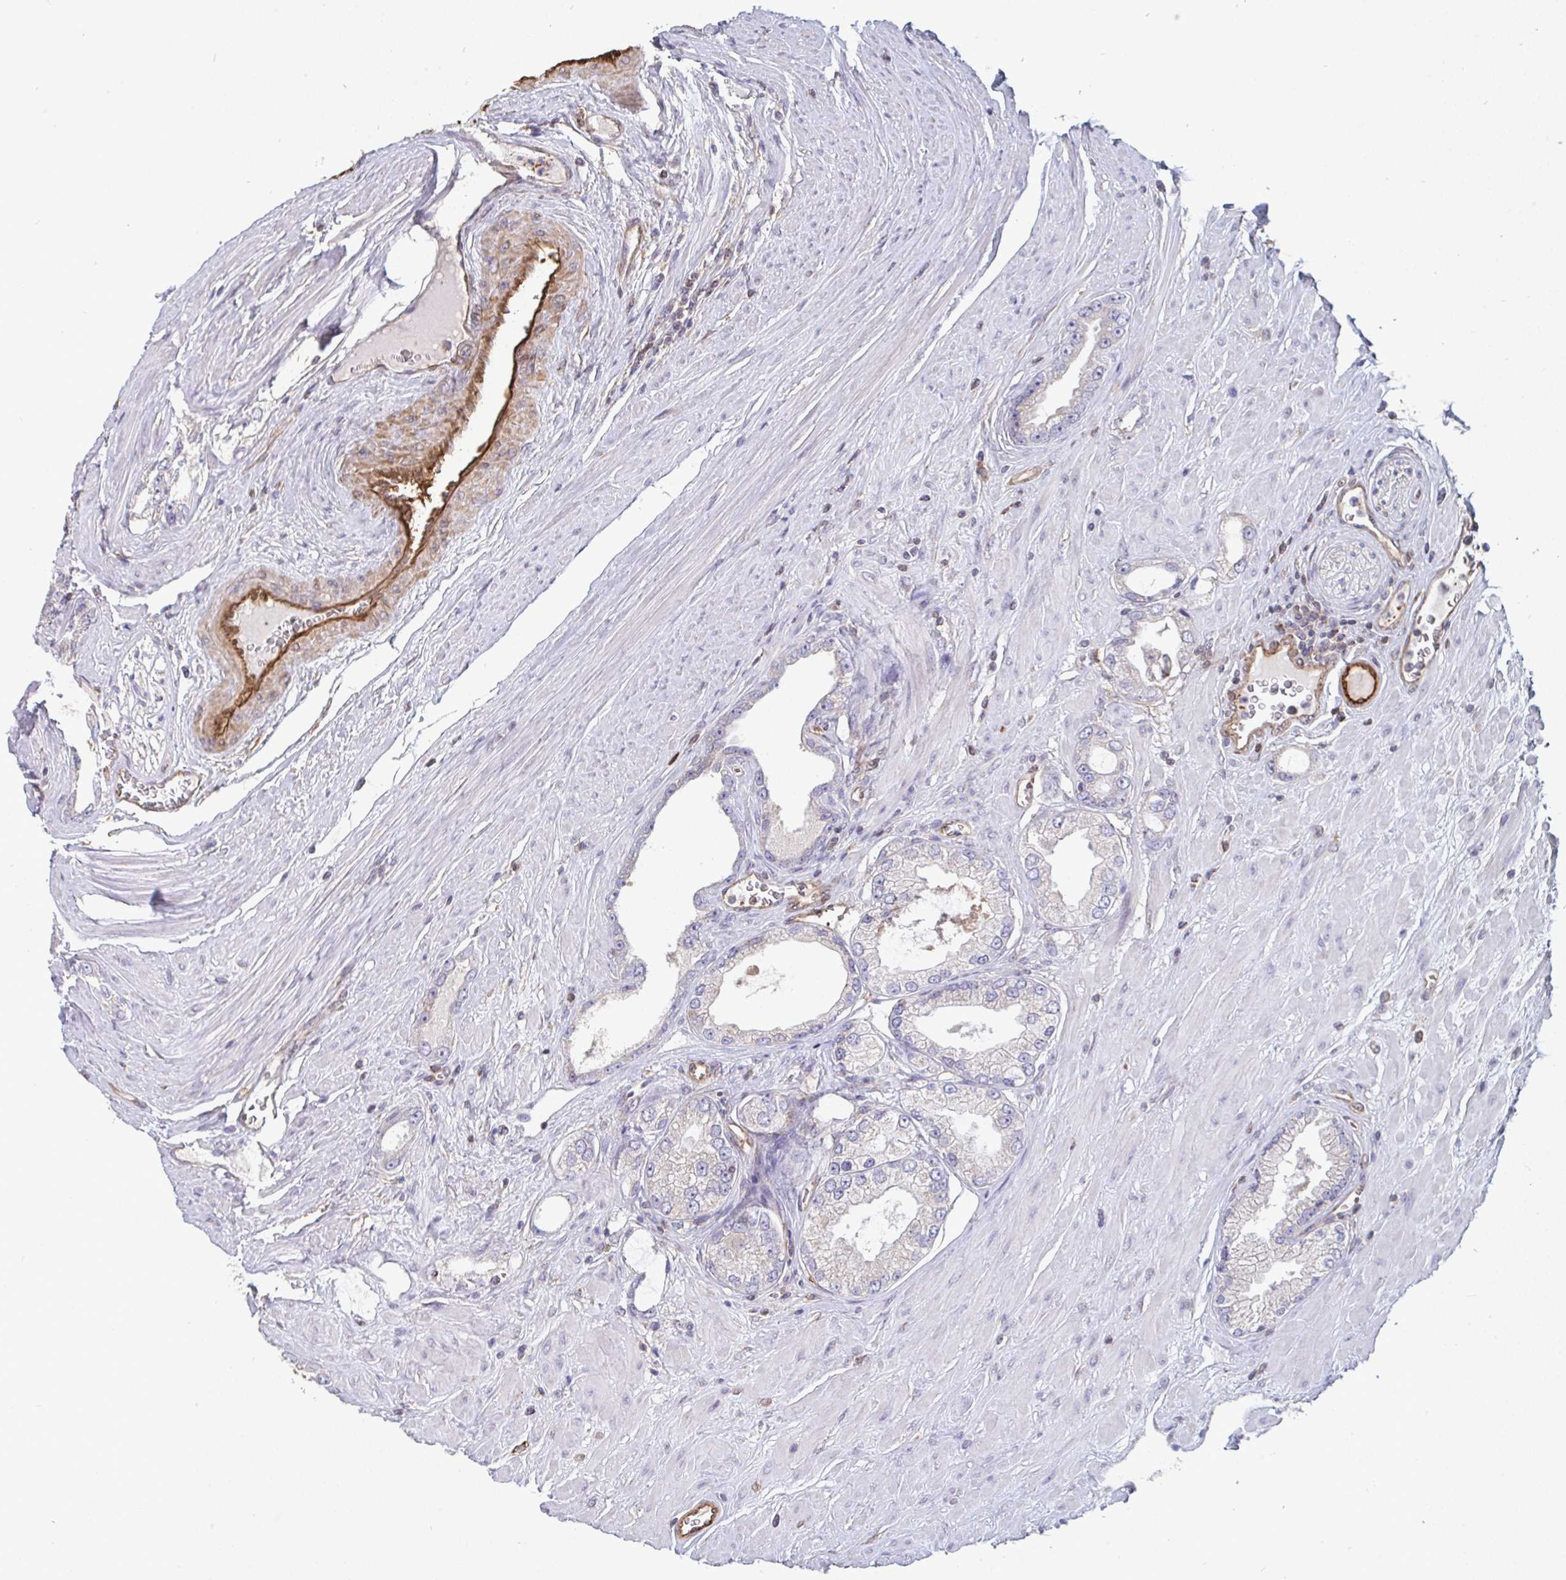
{"staining": {"intensity": "negative", "quantity": "none", "location": "none"}, "tissue": "prostate cancer", "cell_type": "Tumor cells", "image_type": "cancer", "snomed": [{"axis": "morphology", "description": "Adenocarcinoma, High grade"}, {"axis": "topography", "description": "Prostate"}], "caption": "Human prostate cancer (adenocarcinoma (high-grade)) stained for a protein using IHC shows no positivity in tumor cells.", "gene": "ISCU", "patient": {"sex": "male", "age": 66}}